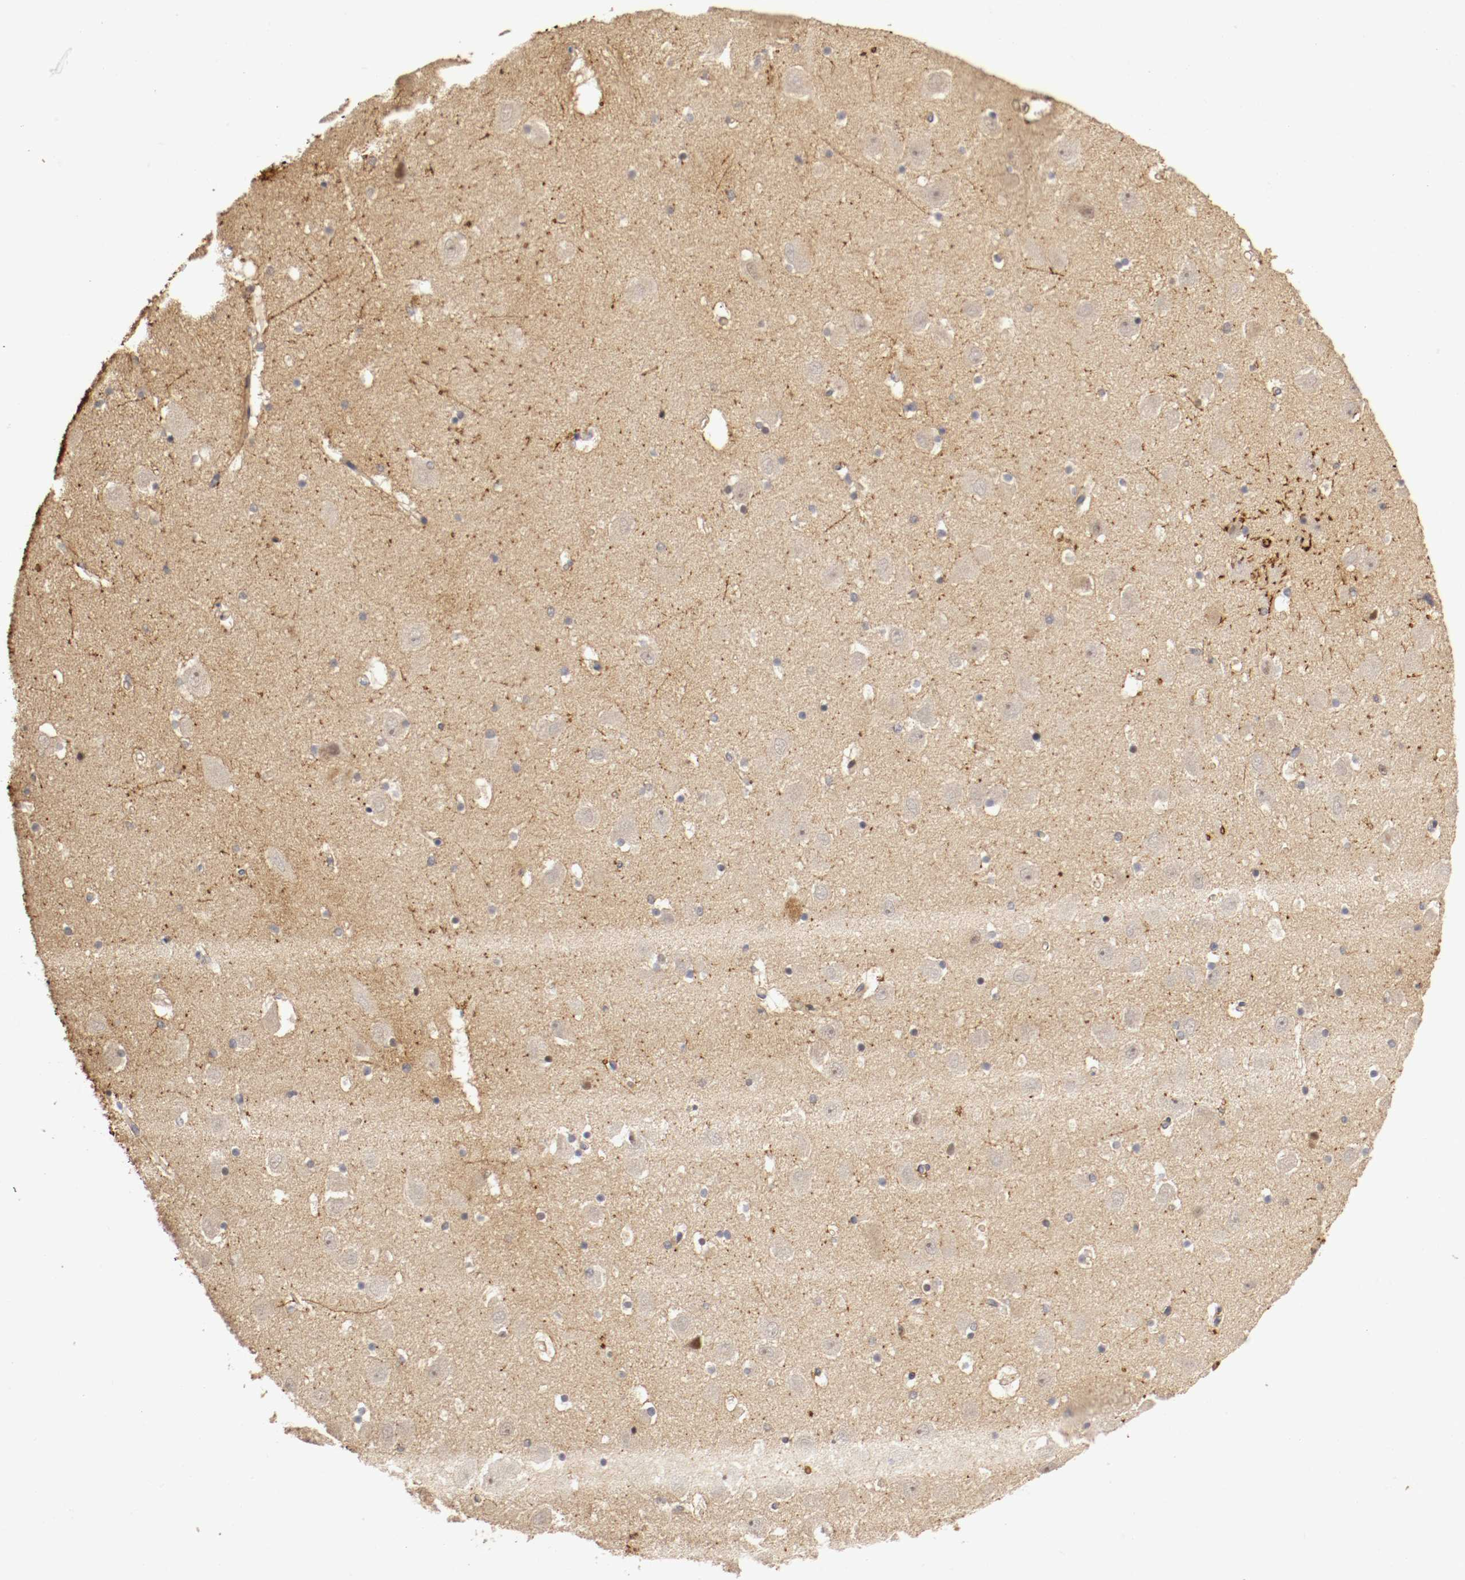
{"staining": {"intensity": "negative", "quantity": "none", "location": "none"}, "tissue": "hippocampus", "cell_type": "Glial cells", "image_type": "normal", "snomed": [{"axis": "morphology", "description": "Normal tissue, NOS"}, {"axis": "topography", "description": "Hippocampus"}], "caption": "An image of hippocampus stained for a protein reveals no brown staining in glial cells. (DAB (3,3'-diaminobenzidine) IHC, high magnification).", "gene": "TNFRSF1B", "patient": {"sex": "male", "age": 45}}